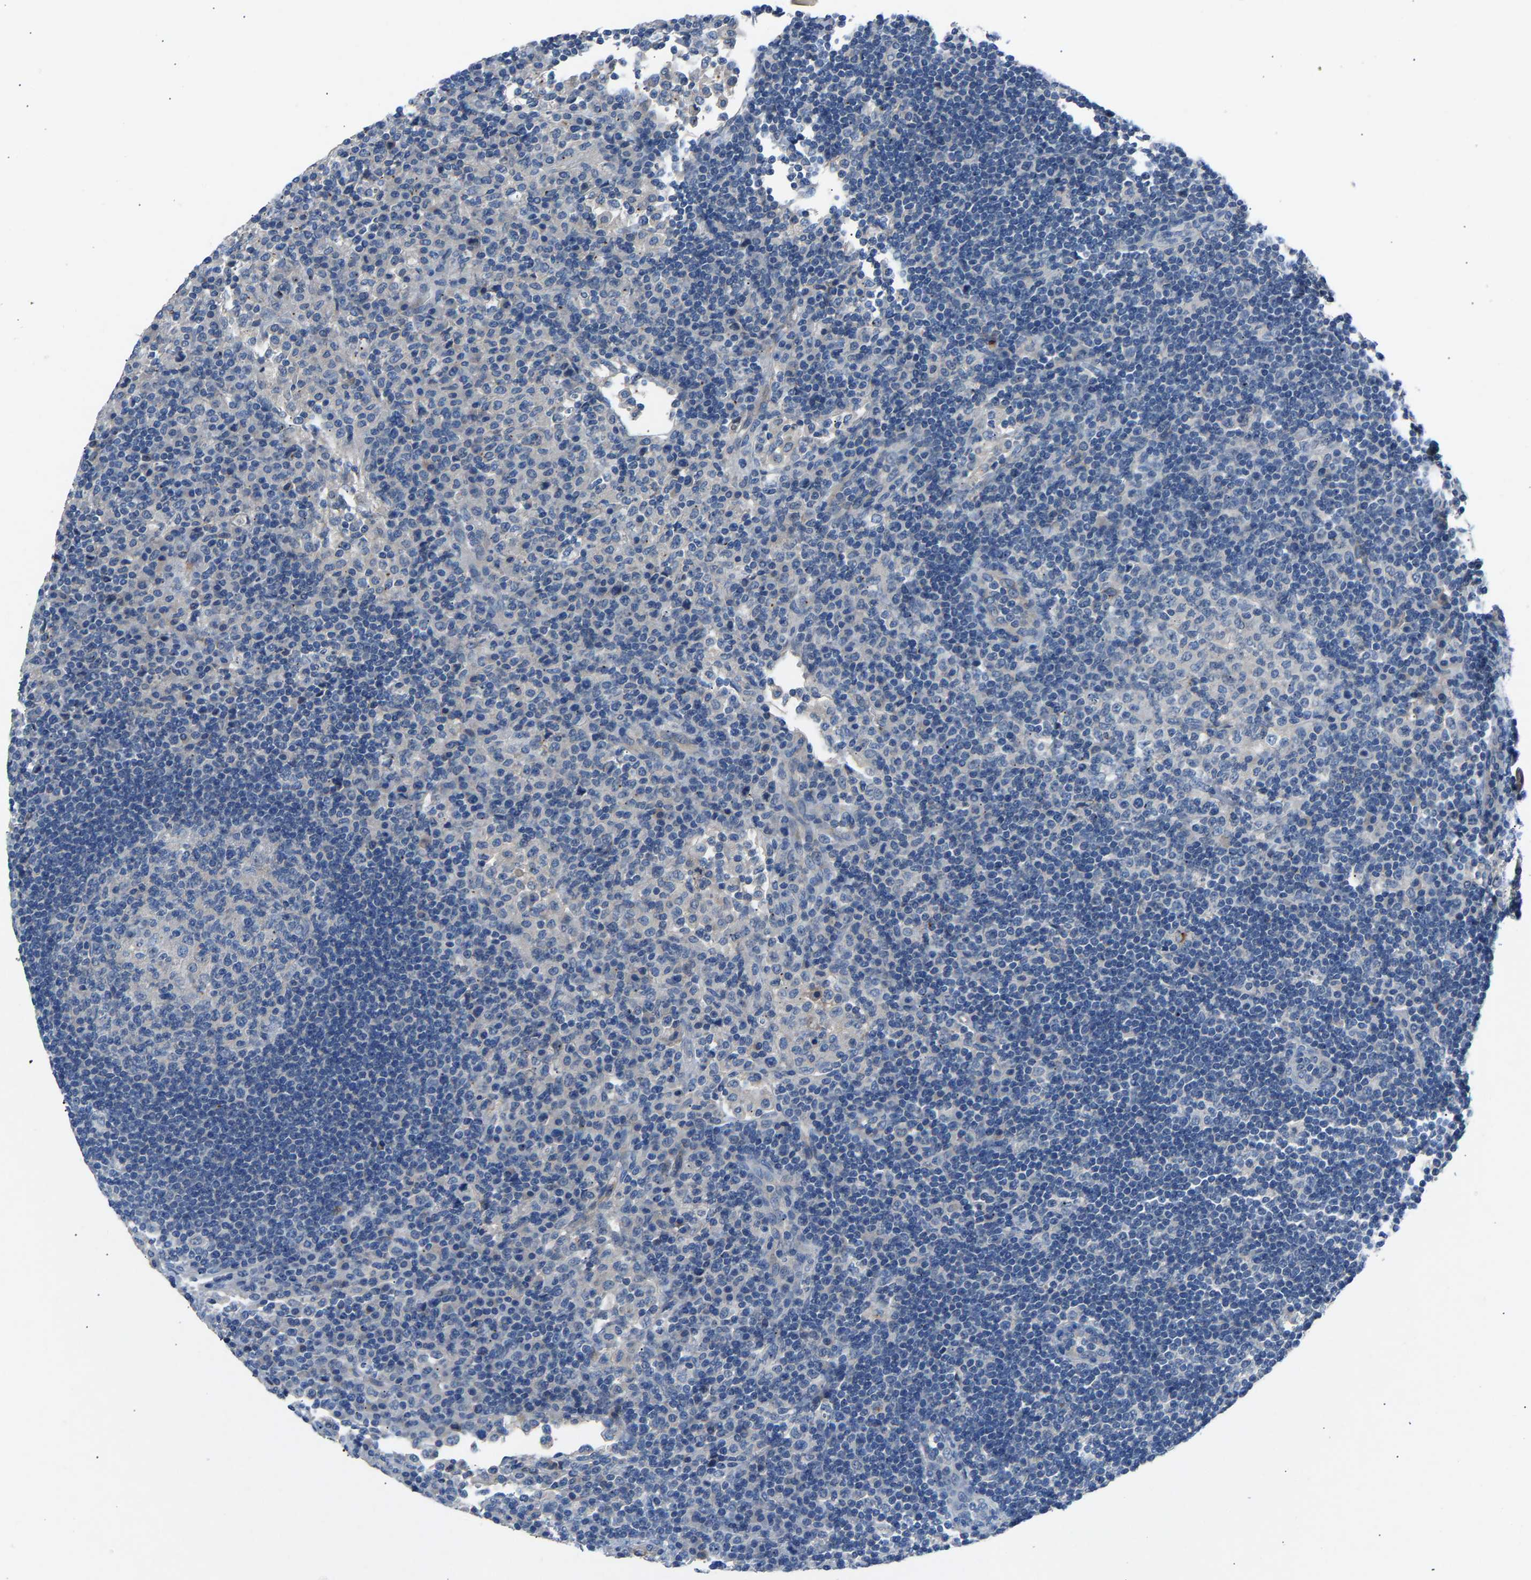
{"staining": {"intensity": "negative", "quantity": "none", "location": "none"}, "tissue": "lymph node", "cell_type": "Germinal center cells", "image_type": "normal", "snomed": [{"axis": "morphology", "description": "Normal tissue, NOS"}, {"axis": "topography", "description": "Lymph node"}], "caption": "Immunohistochemistry of normal lymph node displays no expression in germinal center cells.", "gene": "DNAAF5", "patient": {"sex": "female", "age": 53}}